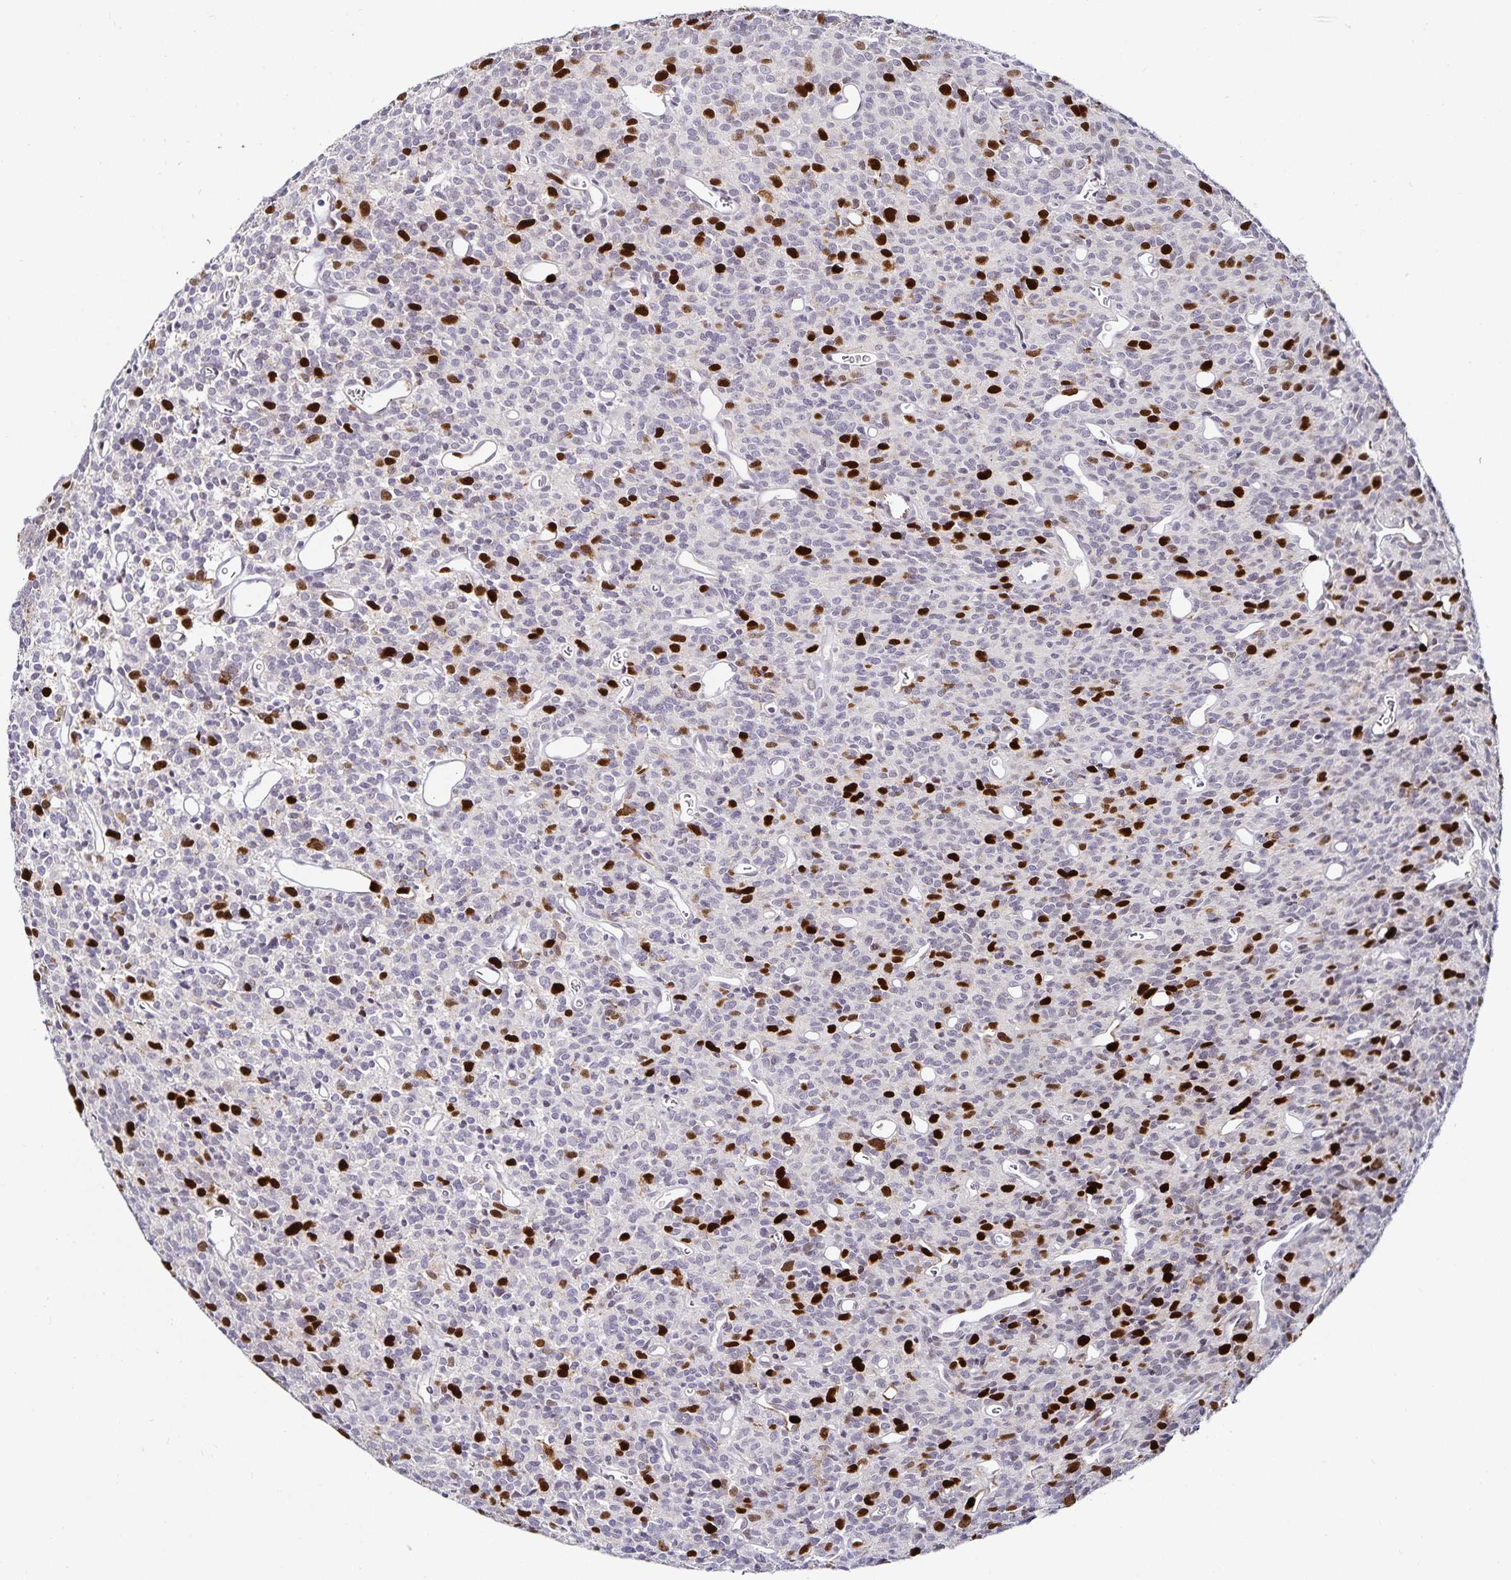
{"staining": {"intensity": "strong", "quantity": "<25%", "location": "nuclear"}, "tissue": "glioma", "cell_type": "Tumor cells", "image_type": "cancer", "snomed": [{"axis": "morphology", "description": "Glioma, malignant, High grade"}, {"axis": "topography", "description": "Brain"}], "caption": "Protein staining demonstrates strong nuclear positivity in approximately <25% of tumor cells in glioma.", "gene": "ANLN", "patient": {"sex": "male", "age": 76}}